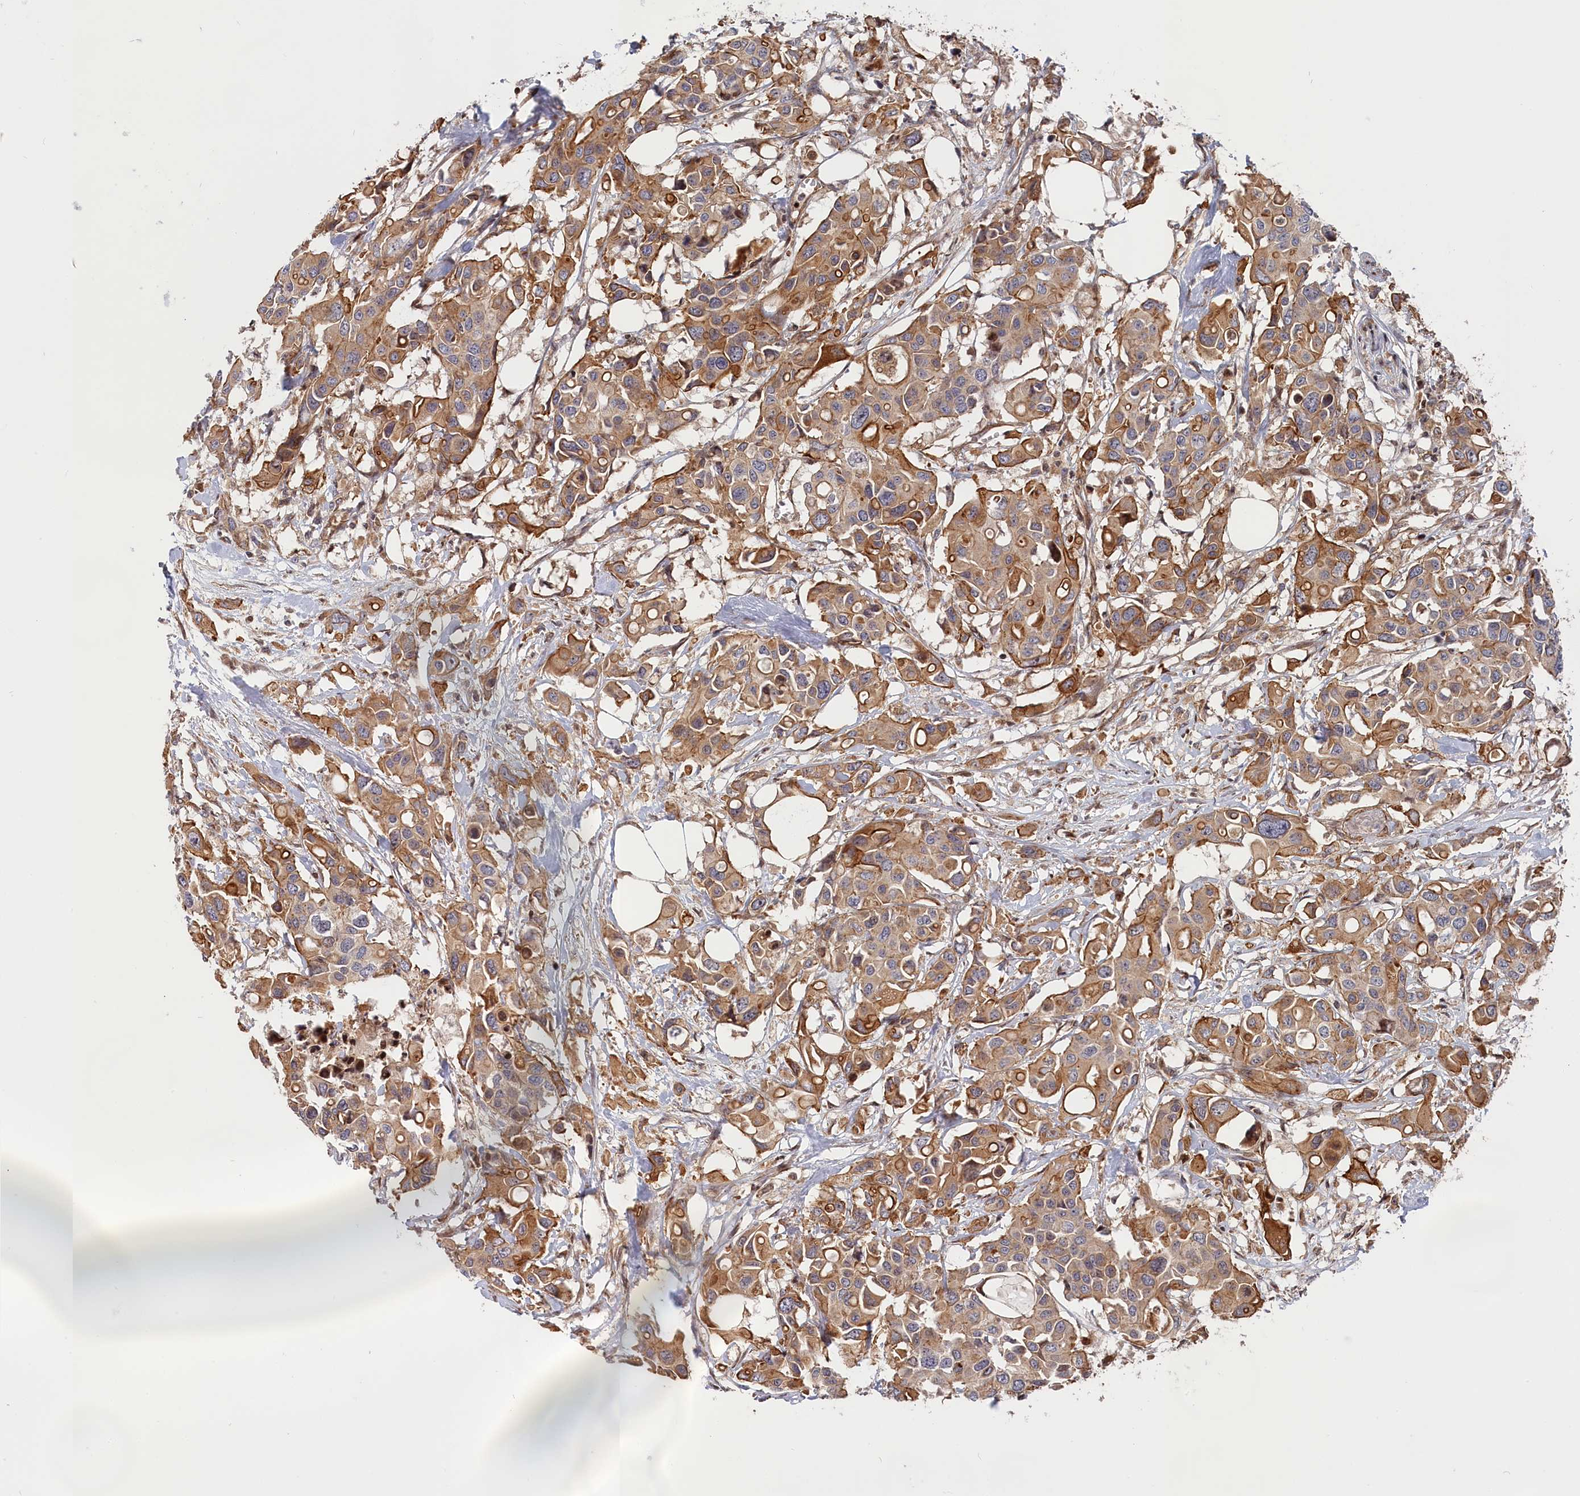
{"staining": {"intensity": "moderate", "quantity": ">75%", "location": "cytoplasmic/membranous"}, "tissue": "colorectal cancer", "cell_type": "Tumor cells", "image_type": "cancer", "snomed": [{"axis": "morphology", "description": "Adenocarcinoma, NOS"}, {"axis": "topography", "description": "Colon"}], "caption": "A brown stain shows moderate cytoplasmic/membranous positivity of a protein in human colorectal adenocarcinoma tumor cells.", "gene": "CEP44", "patient": {"sex": "male", "age": 77}}